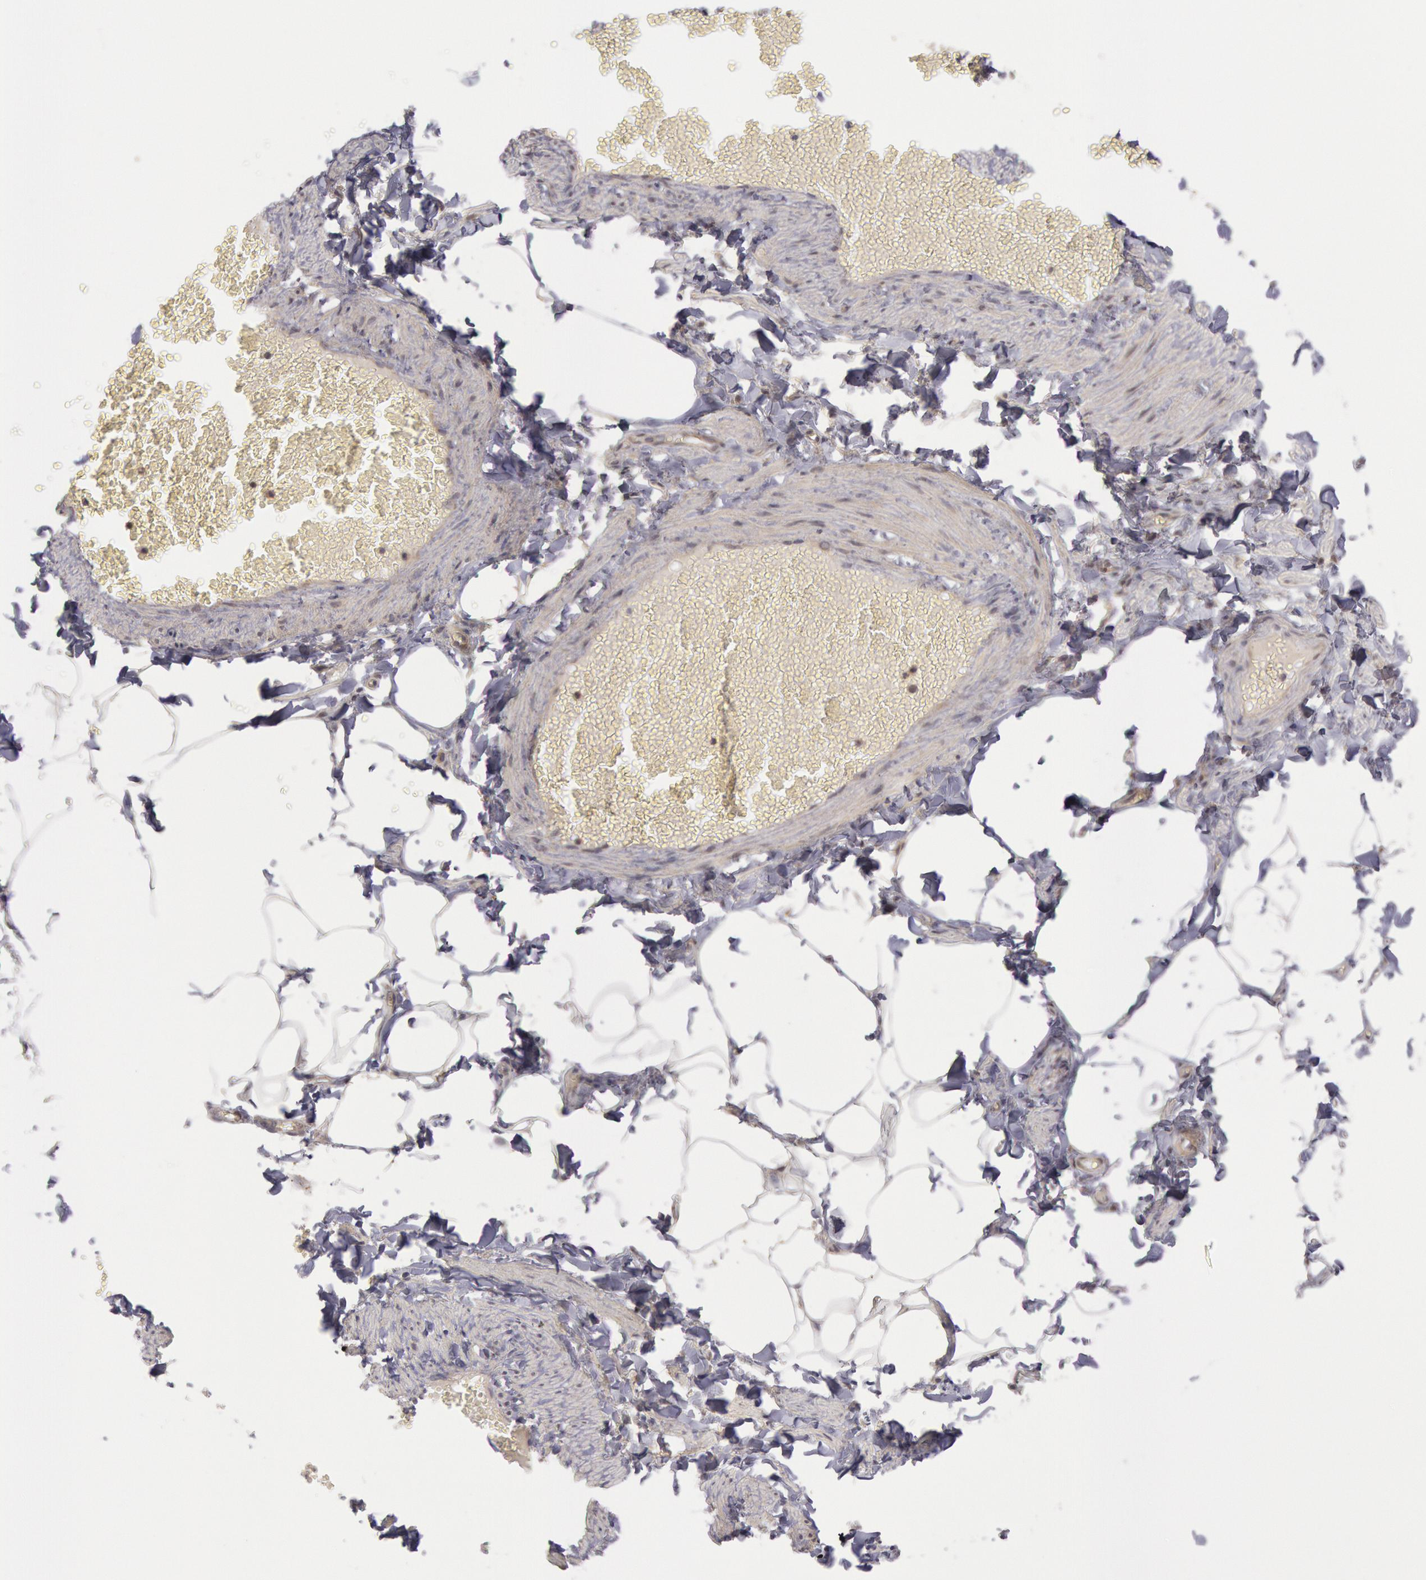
{"staining": {"intensity": "weak", "quantity": ">75%", "location": "cytoplasmic/membranous"}, "tissue": "adipose tissue", "cell_type": "Adipocytes", "image_type": "normal", "snomed": [{"axis": "morphology", "description": "Normal tissue, NOS"}, {"axis": "topography", "description": "Vascular tissue"}], "caption": "A brown stain labels weak cytoplasmic/membranous expression of a protein in adipocytes of benign adipose tissue. (Brightfield microscopy of DAB IHC at high magnification).", "gene": "BRAF", "patient": {"sex": "male", "age": 41}}